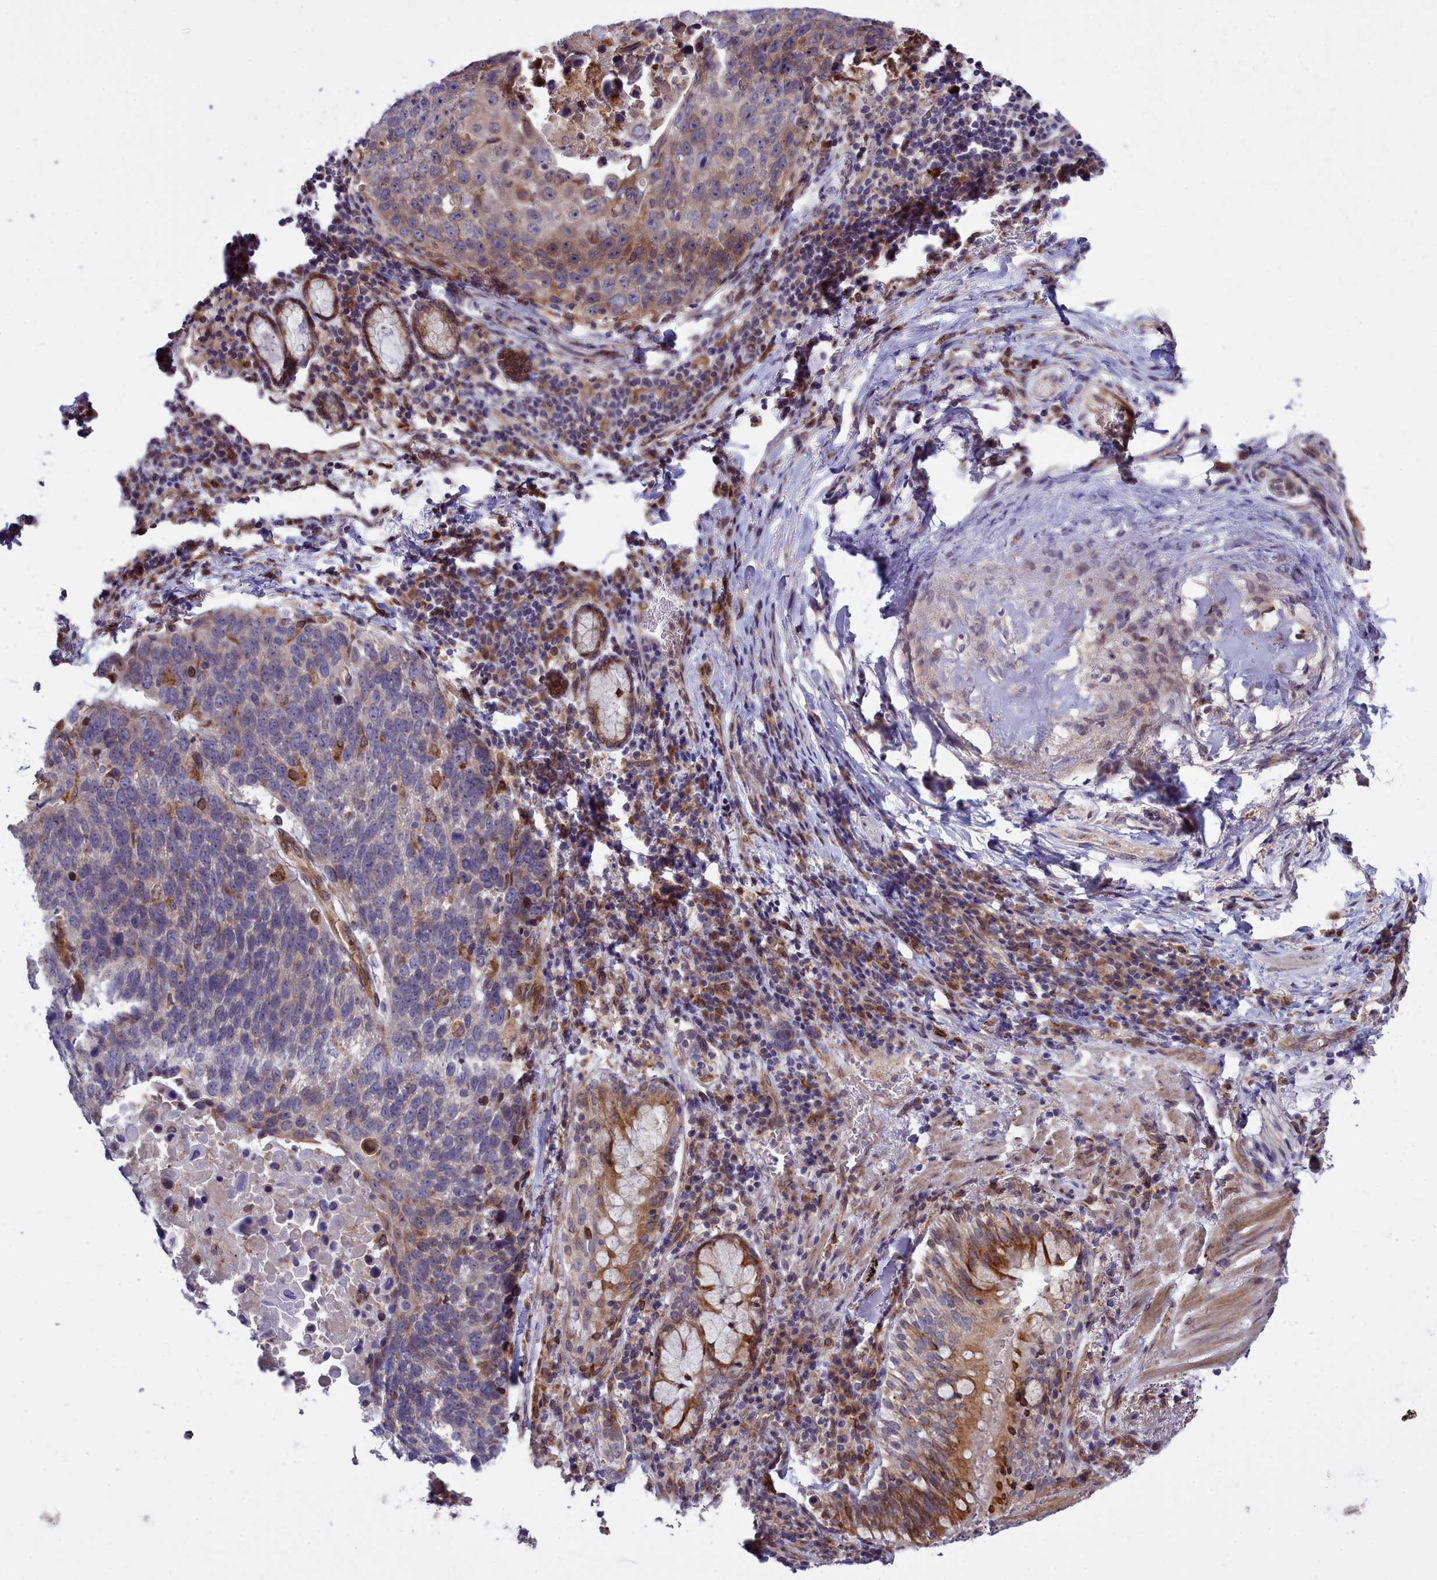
{"staining": {"intensity": "negative", "quantity": "none", "location": "none"}, "tissue": "lung cancer", "cell_type": "Tumor cells", "image_type": "cancer", "snomed": [{"axis": "morphology", "description": "Squamous cell carcinoma, NOS"}, {"axis": "topography", "description": "Lung"}], "caption": "Immunohistochemistry of human lung squamous cell carcinoma displays no positivity in tumor cells.", "gene": "RAPGEF4", "patient": {"sex": "male", "age": 66}}